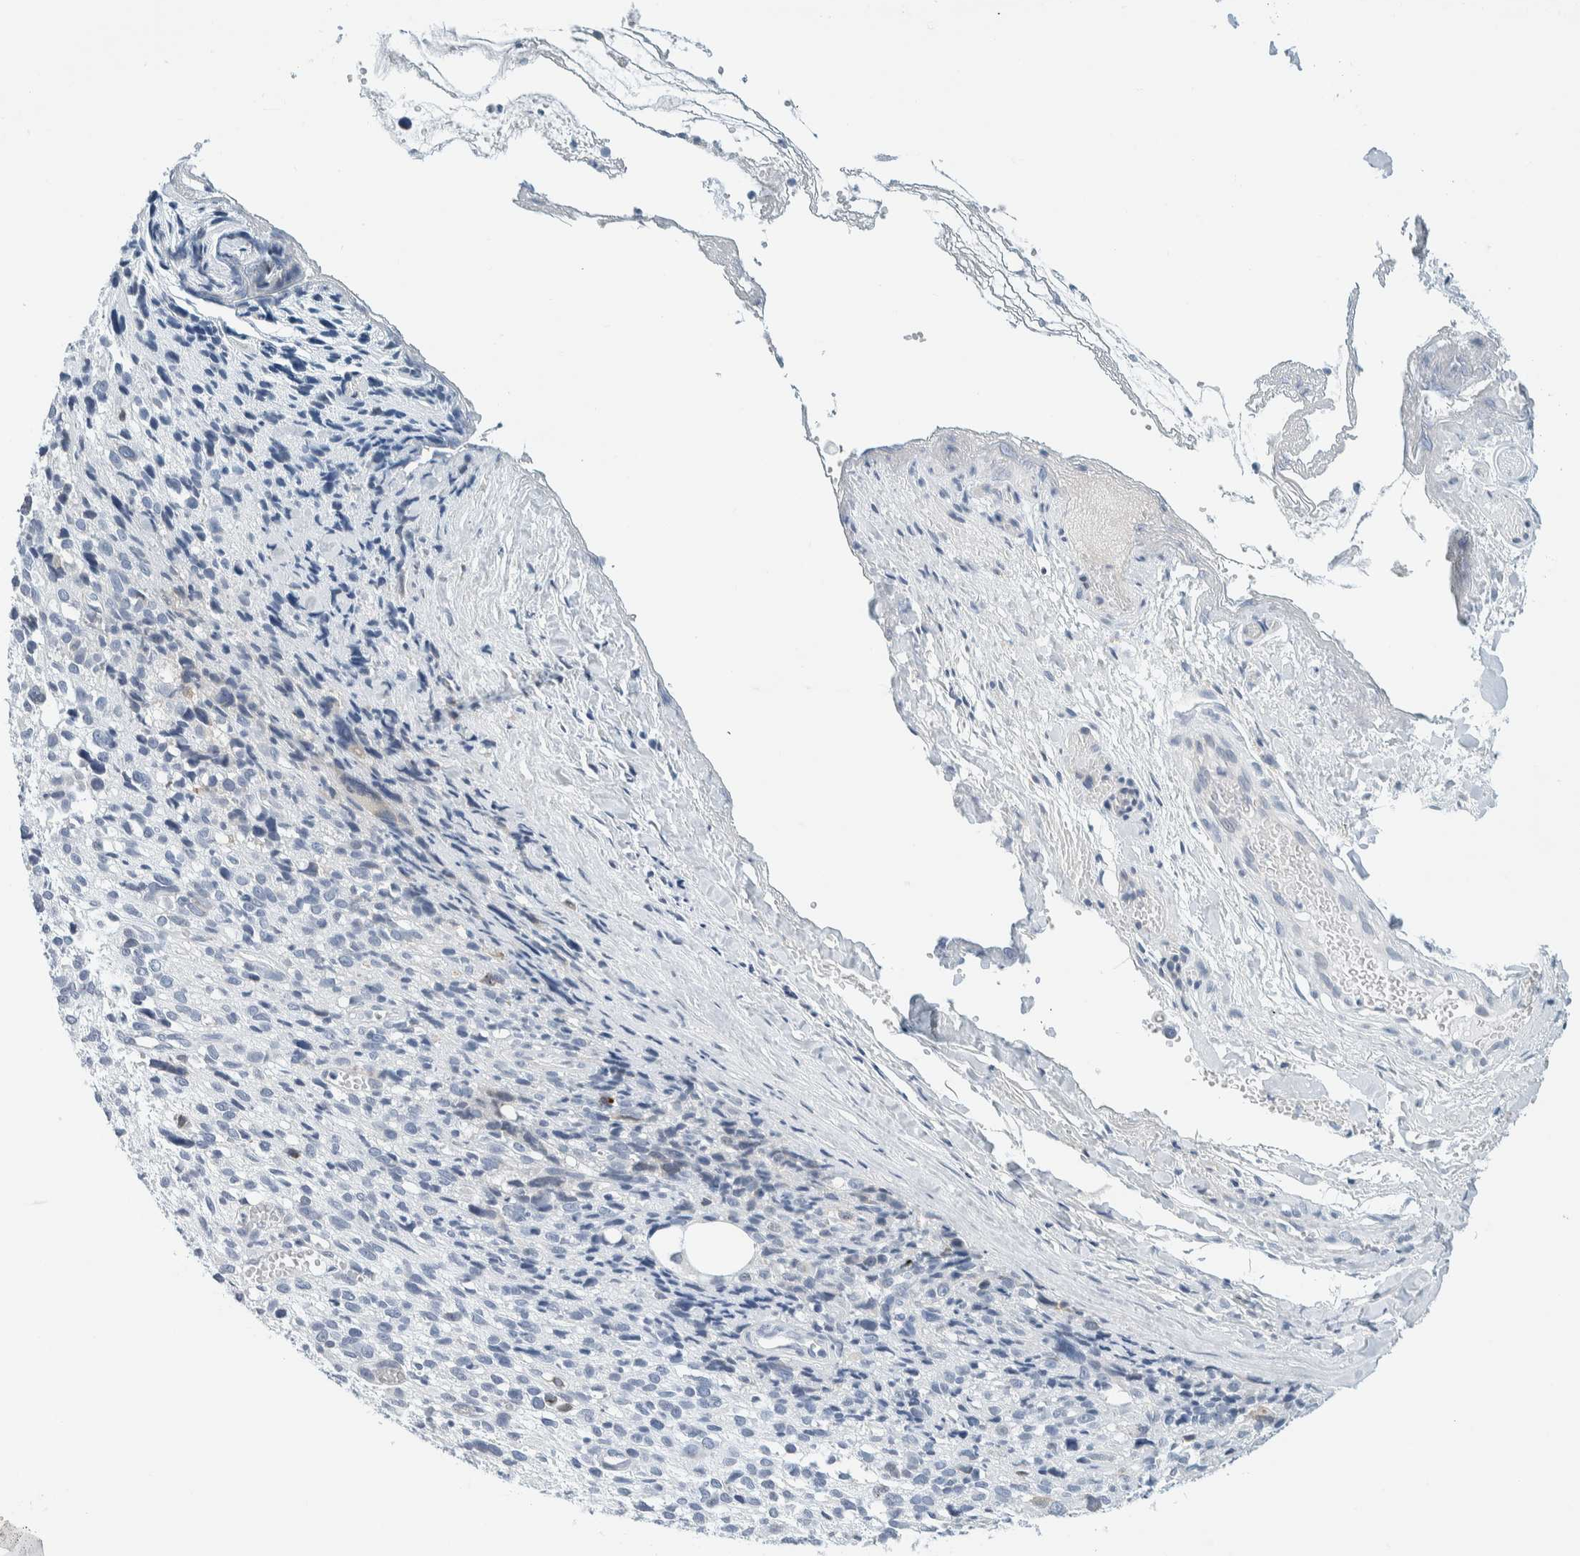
{"staining": {"intensity": "negative", "quantity": "none", "location": "none"}, "tissue": "melanoma", "cell_type": "Tumor cells", "image_type": "cancer", "snomed": [{"axis": "morphology", "description": "Malignant melanoma, NOS"}, {"axis": "topography", "description": "Skin"}], "caption": "The image displays no staining of tumor cells in melanoma.", "gene": "ARHGAP27", "patient": {"sex": "female", "age": 55}}